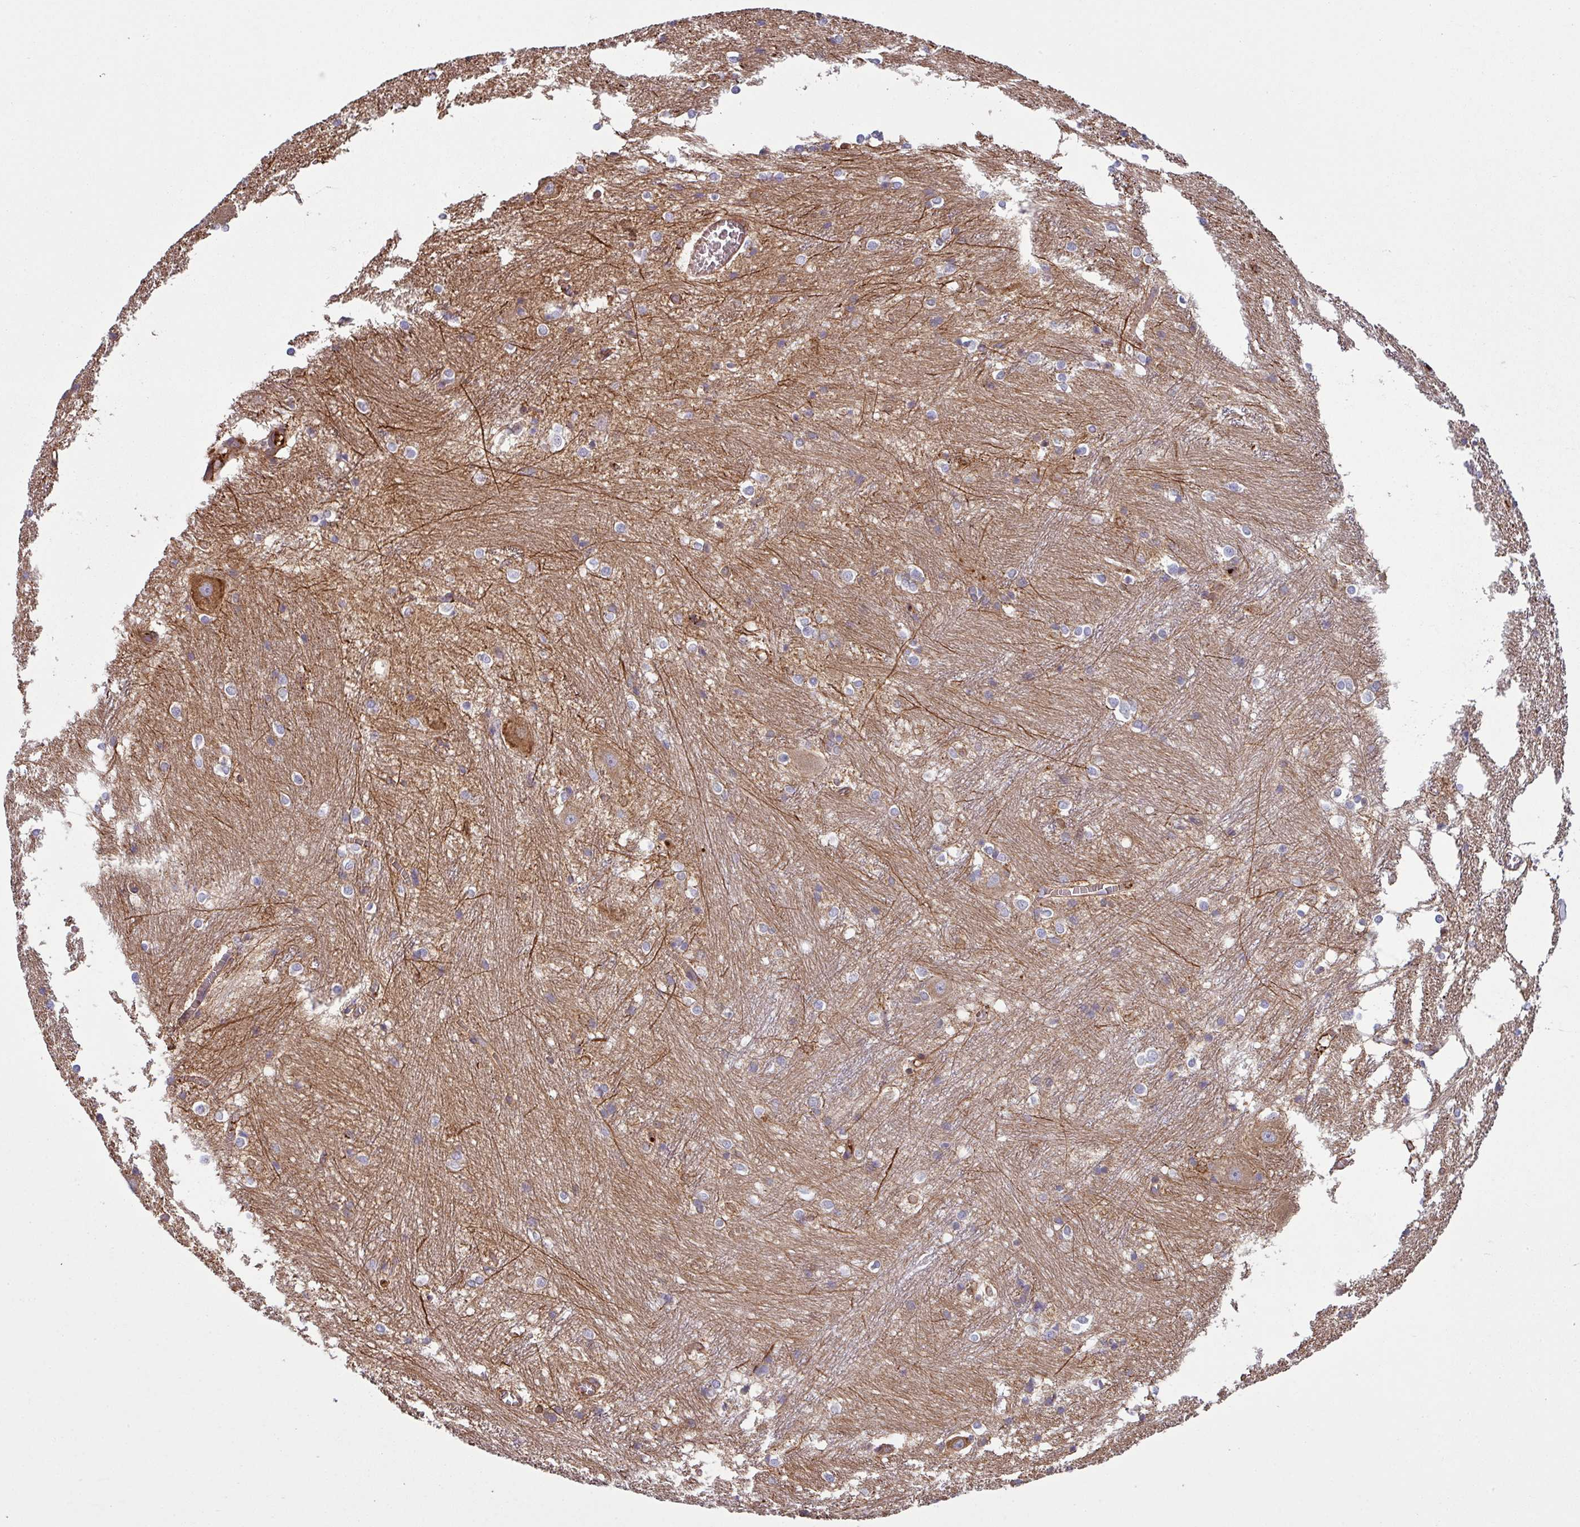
{"staining": {"intensity": "negative", "quantity": "none", "location": "none"}, "tissue": "caudate", "cell_type": "Glial cells", "image_type": "normal", "snomed": [{"axis": "morphology", "description": "Normal tissue, NOS"}, {"axis": "topography", "description": "Lateral ventricle wall"}], "caption": "Caudate was stained to show a protein in brown. There is no significant expression in glial cells. (DAB immunohistochemistry with hematoxylin counter stain).", "gene": "SNRNP25", "patient": {"sex": "male", "age": 37}}